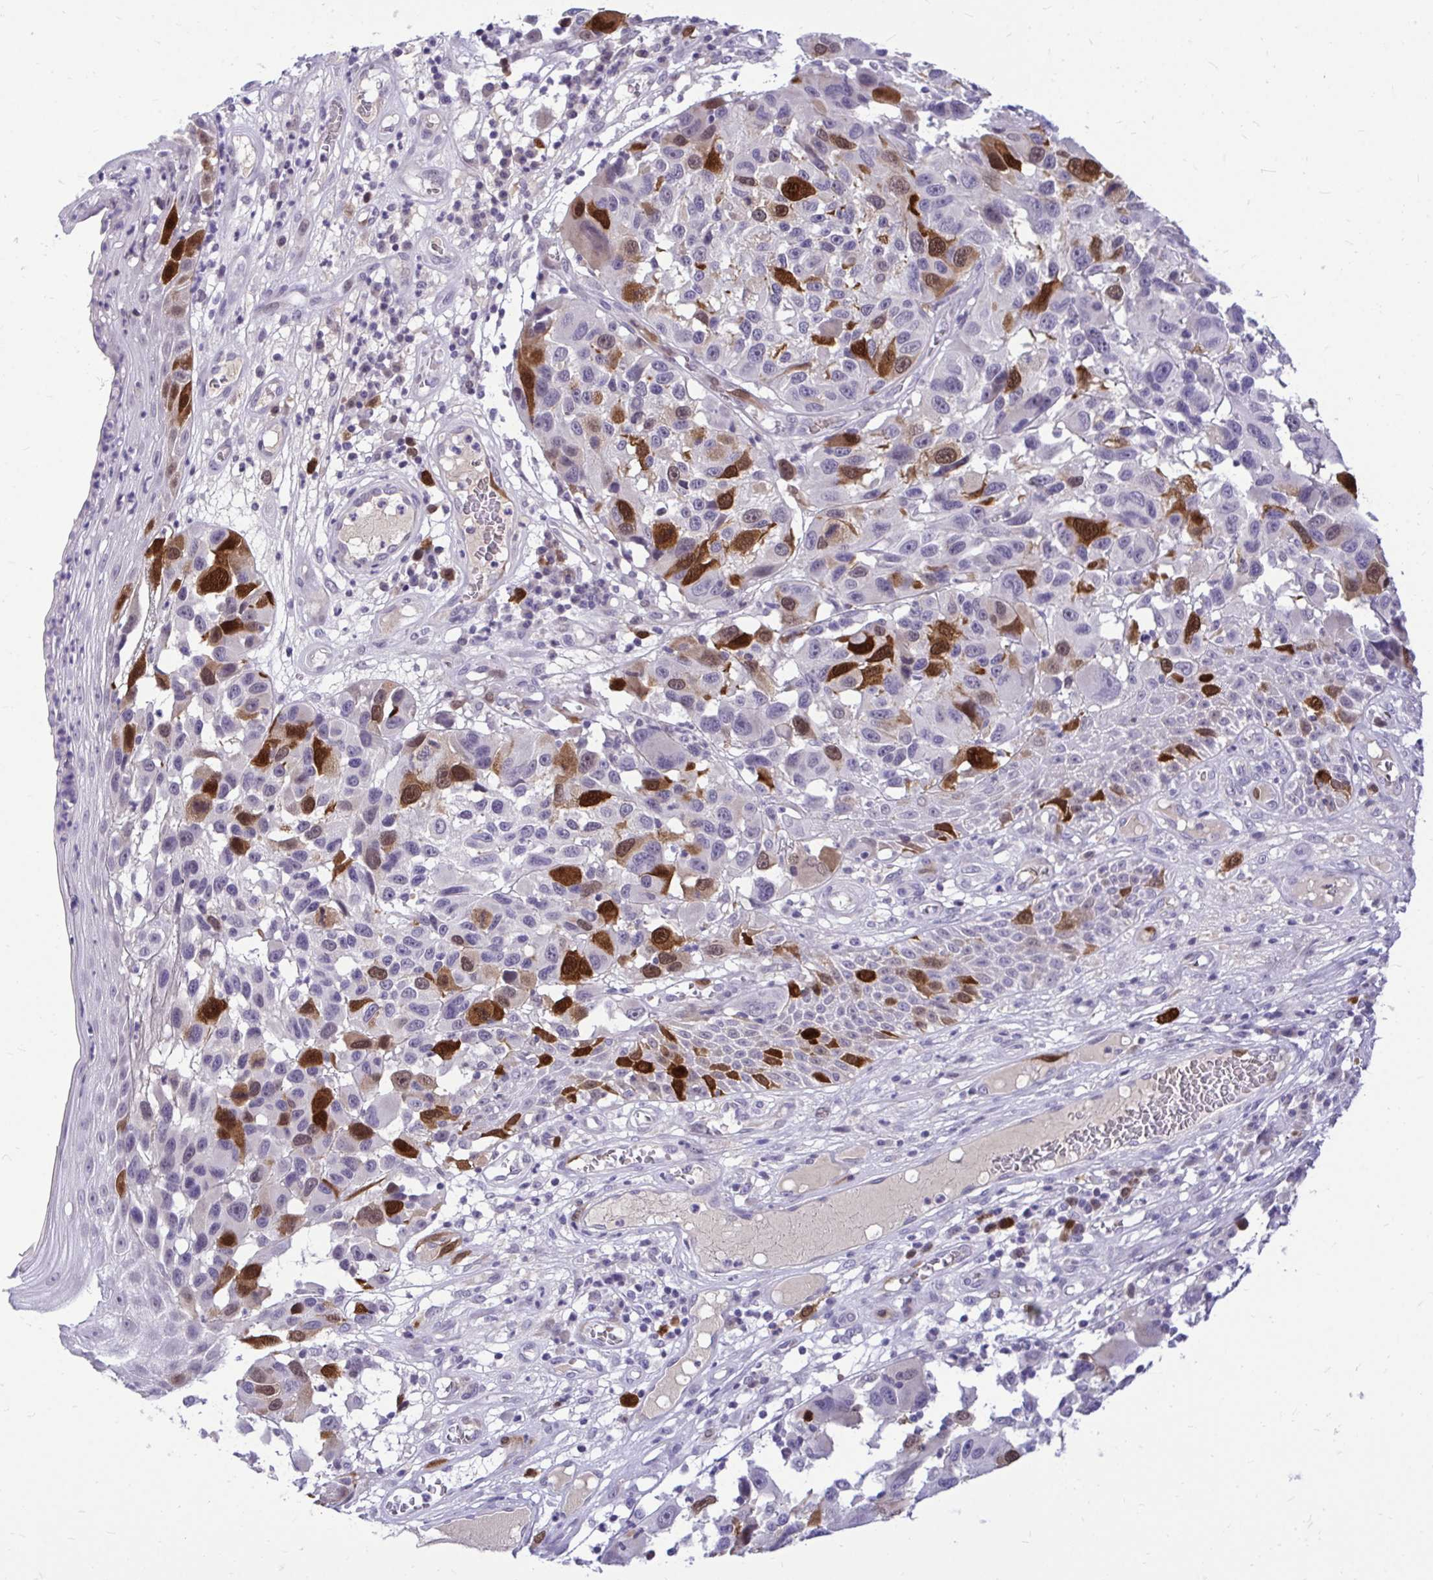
{"staining": {"intensity": "strong", "quantity": "<25%", "location": "cytoplasmic/membranous,nuclear"}, "tissue": "melanoma", "cell_type": "Tumor cells", "image_type": "cancer", "snomed": [{"axis": "morphology", "description": "Malignant melanoma, NOS"}, {"axis": "topography", "description": "Skin"}], "caption": "A high-resolution micrograph shows IHC staining of malignant melanoma, which exhibits strong cytoplasmic/membranous and nuclear positivity in approximately <25% of tumor cells.", "gene": "CDC20", "patient": {"sex": "male", "age": 53}}